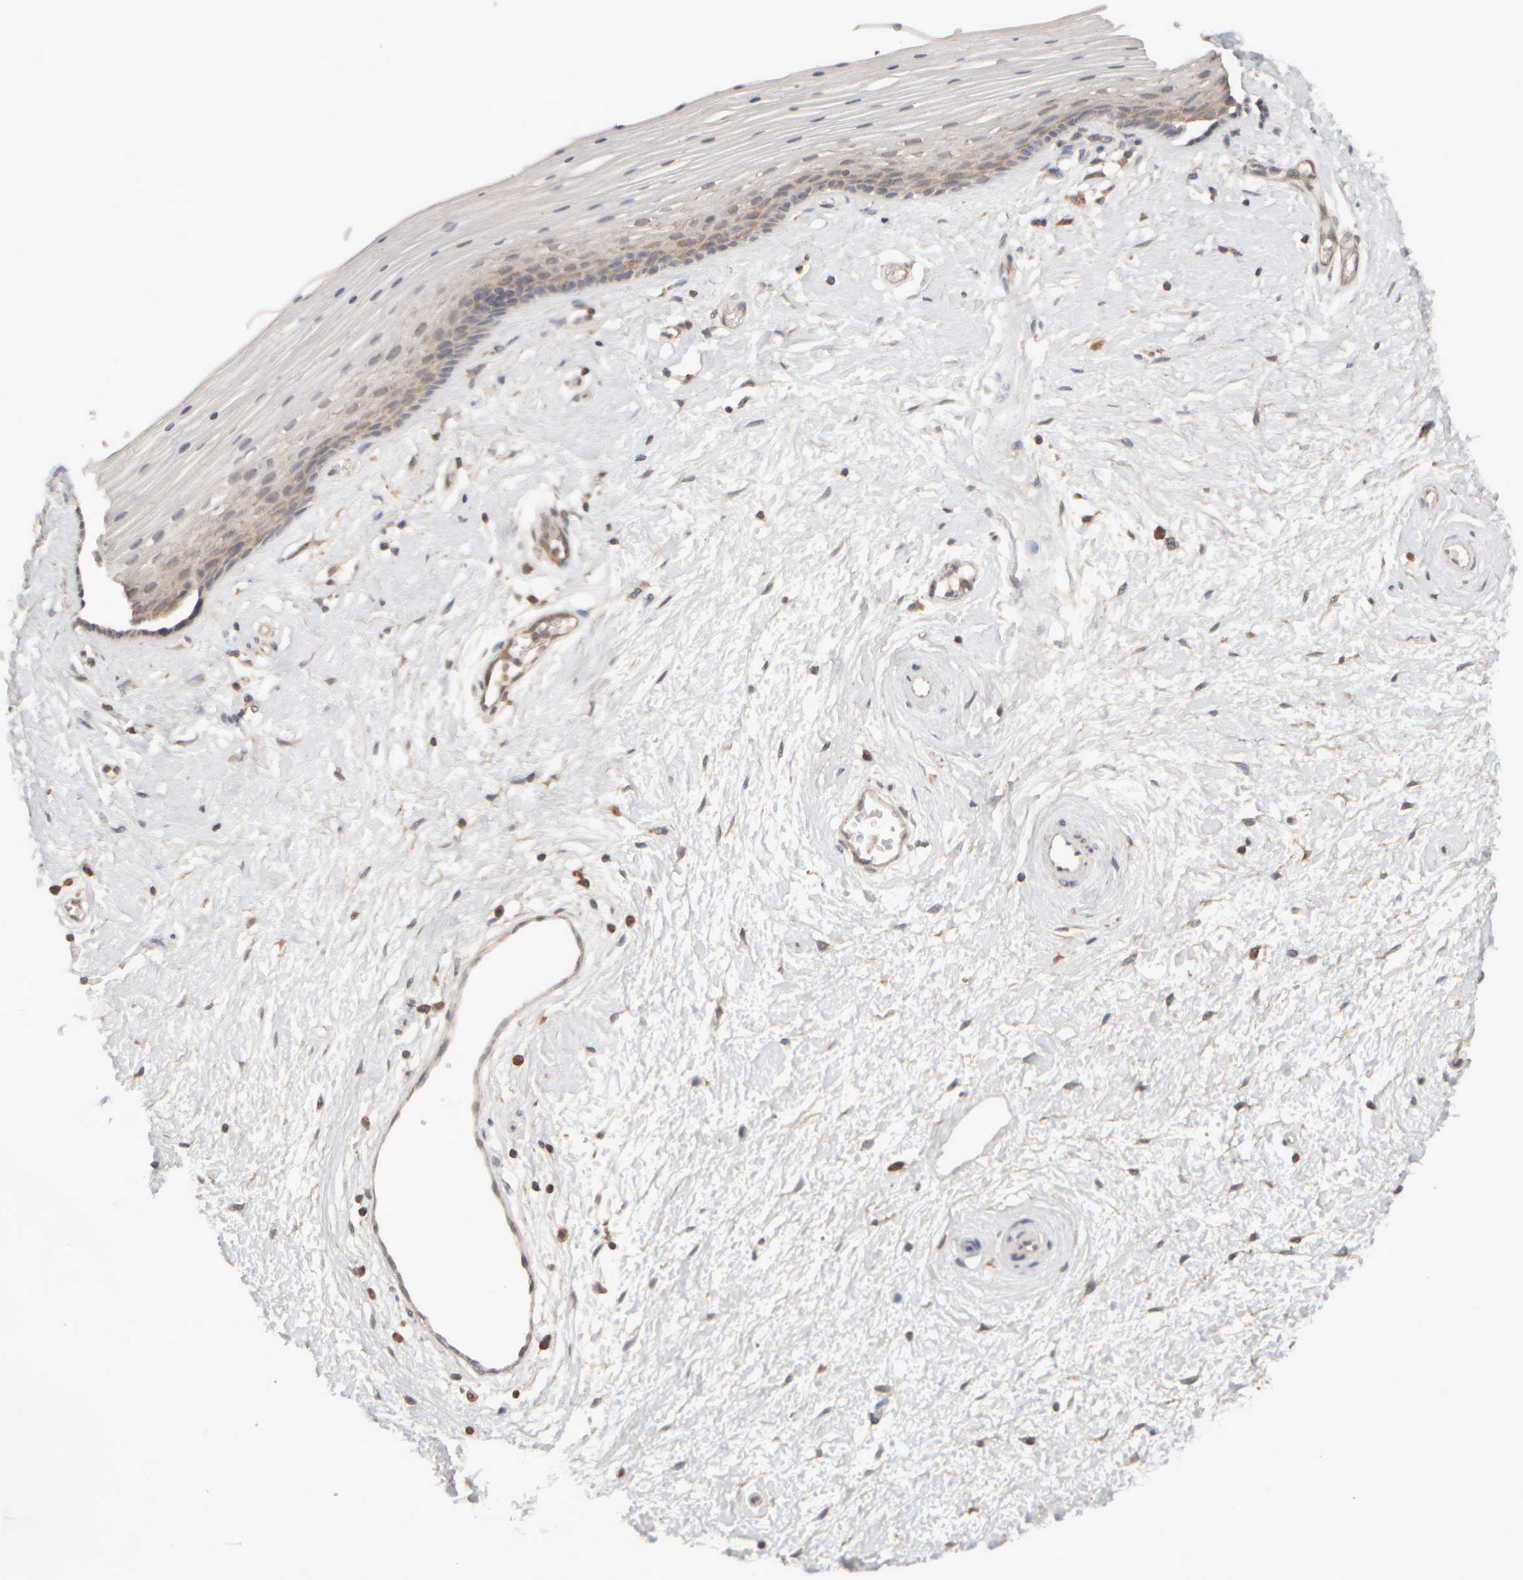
{"staining": {"intensity": "weak", "quantity": "25%-75%", "location": "cytoplasmic/membranous"}, "tissue": "vagina", "cell_type": "Squamous epithelial cells", "image_type": "normal", "snomed": [{"axis": "morphology", "description": "Normal tissue, NOS"}, {"axis": "topography", "description": "Vagina"}], "caption": "Vagina stained with a protein marker reveals weak staining in squamous epithelial cells.", "gene": "EIF2B3", "patient": {"sex": "female", "age": 46}}